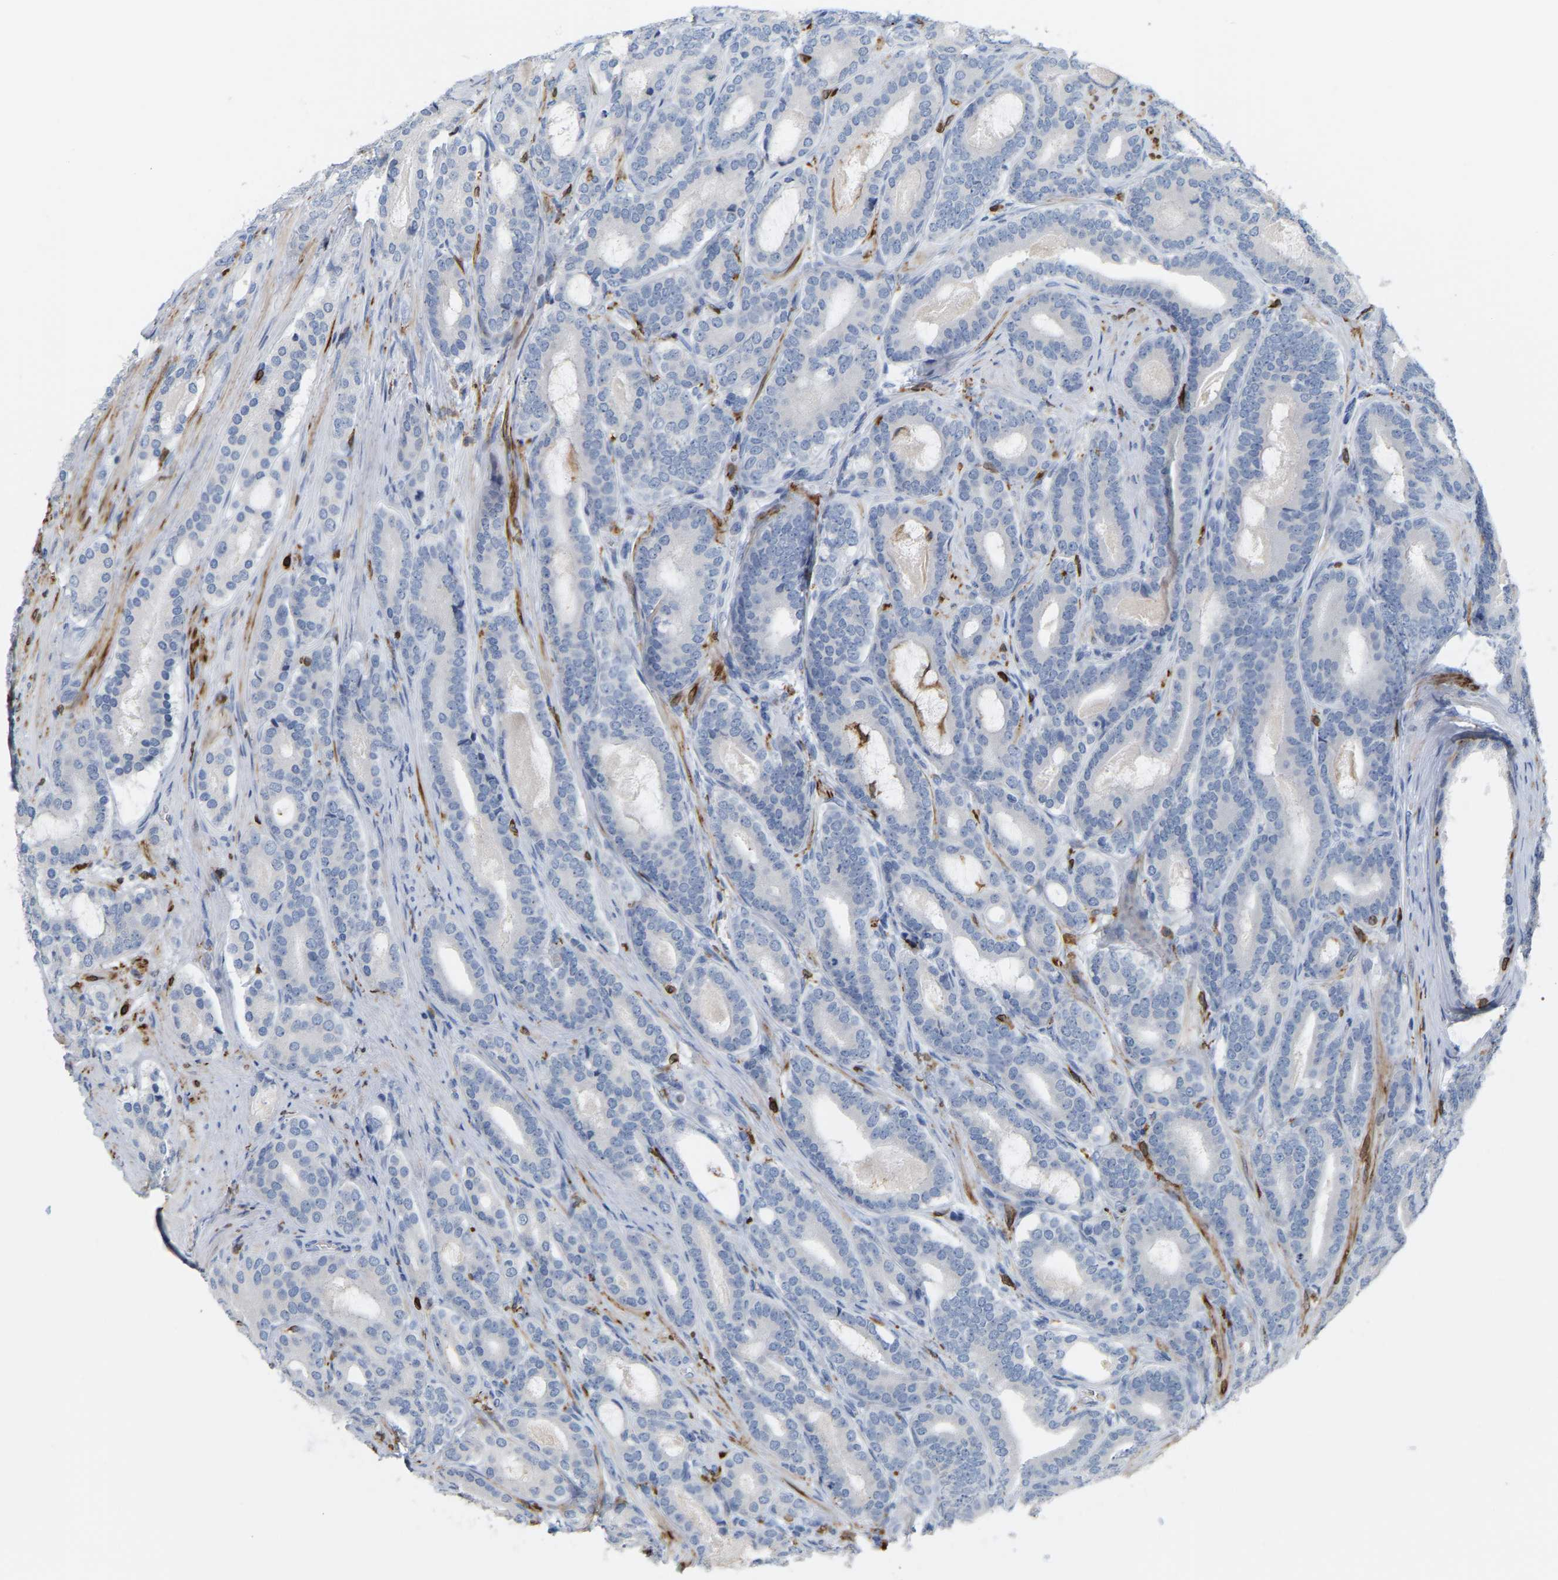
{"staining": {"intensity": "negative", "quantity": "none", "location": "none"}, "tissue": "prostate cancer", "cell_type": "Tumor cells", "image_type": "cancer", "snomed": [{"axis": "morphology", "description": "Adenocarcinoma, High grade"}, {"axis": "topography", "description": "Prostate"}], "caption": "Human high-grade adenocarcinoma (prostate) stained for a protein using IHC reveals no staining in tumor cells.", "gene": "PTGS1", "patient": {"sex": "male", "age": 60}}